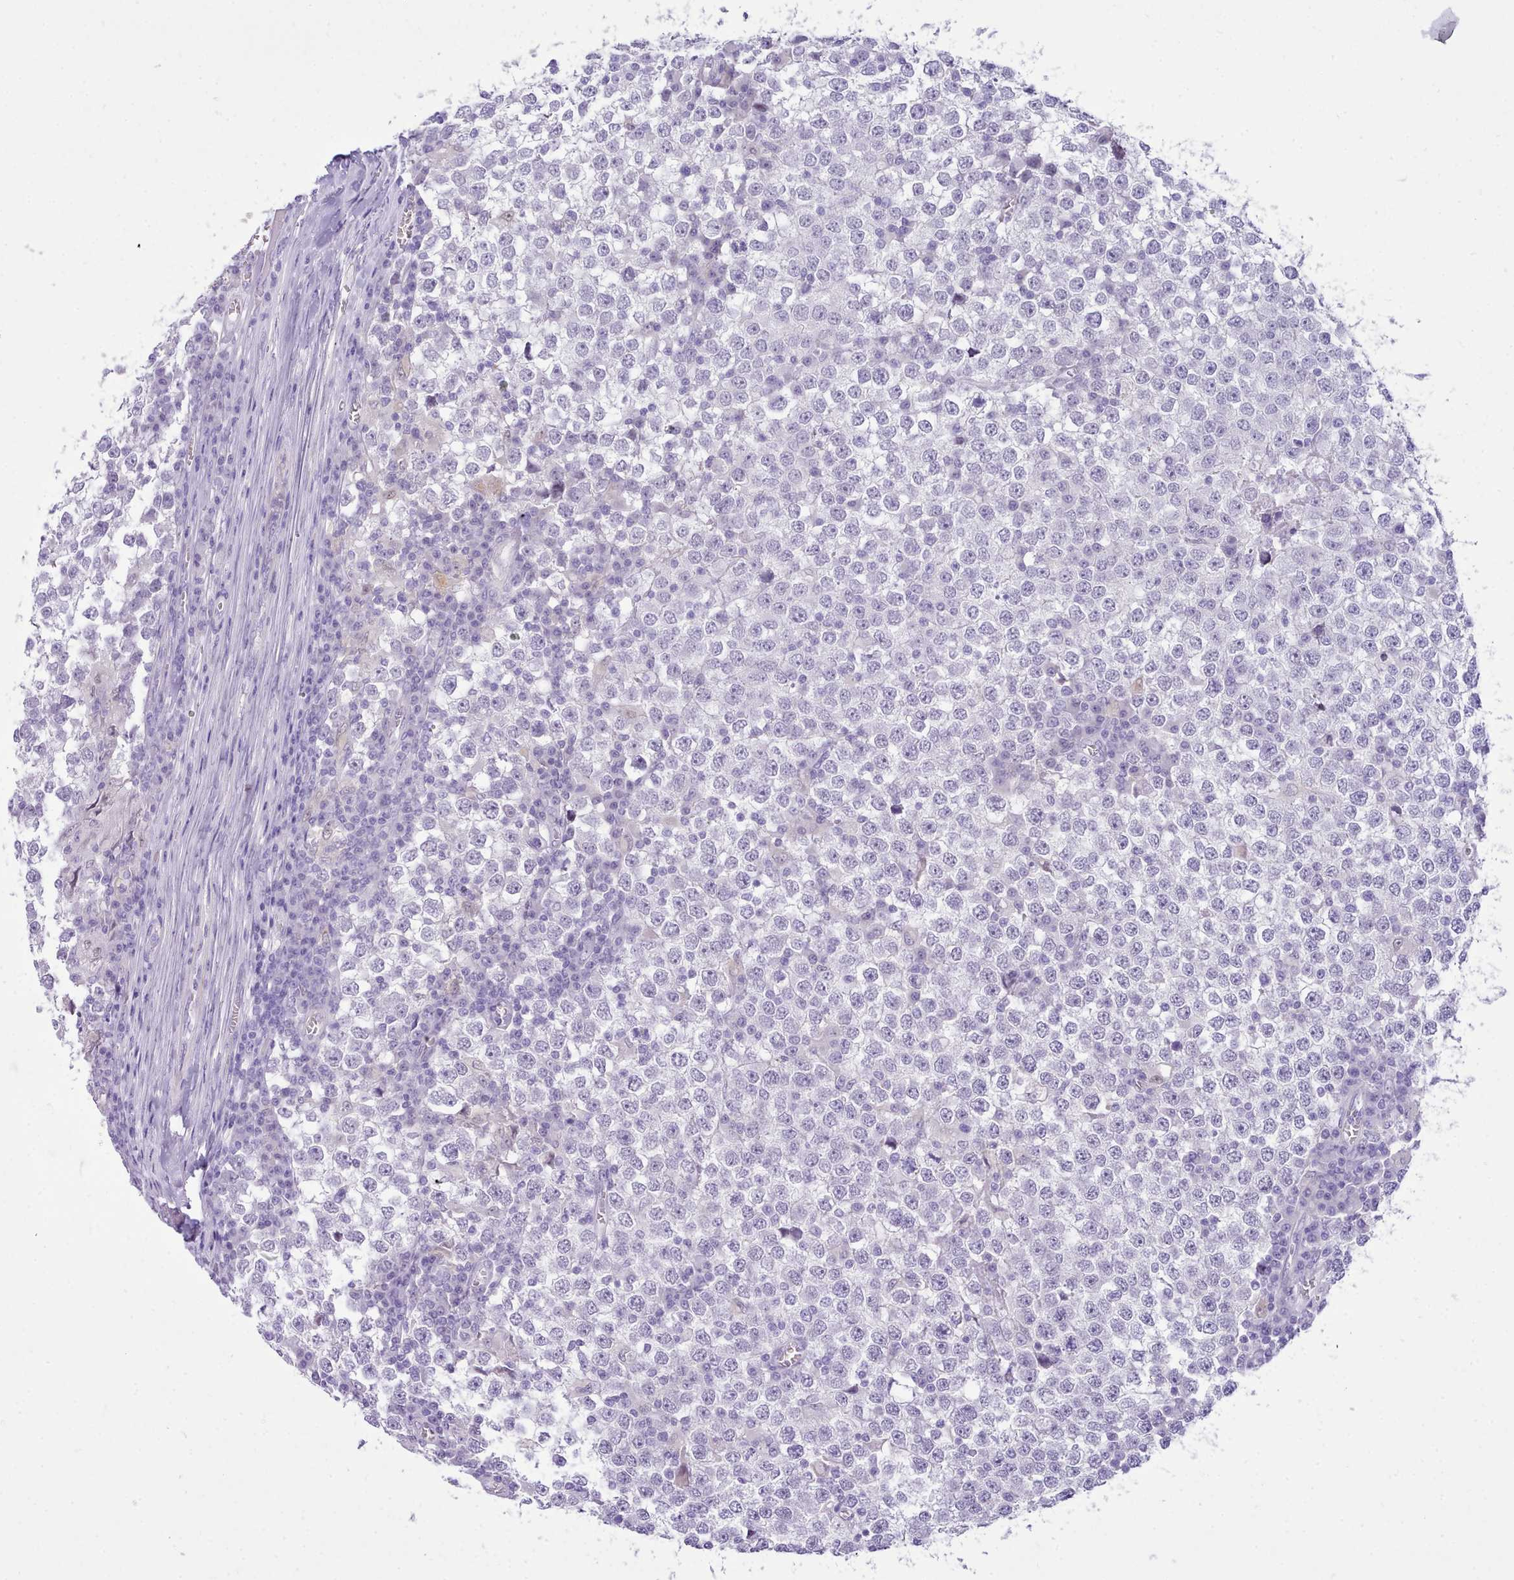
{"staining": {"intensity": "negative", "quantity": "none", "location": "none"}, "tissue": "testis cancer", "cell_type": "Tumor cells", "image_type": "cancer", "snomed": [{"axis": "morphology", "description": "Seminoma, NOS"}, {"axis": "topography", "description": "Testis"}], "caption": "The IHC micrograph has no significant positivity in tumor cells of testis cancer (seminoma) tissue.", "gene": "LRRC37A", "patient": {"sex": "male", "age": 65}}